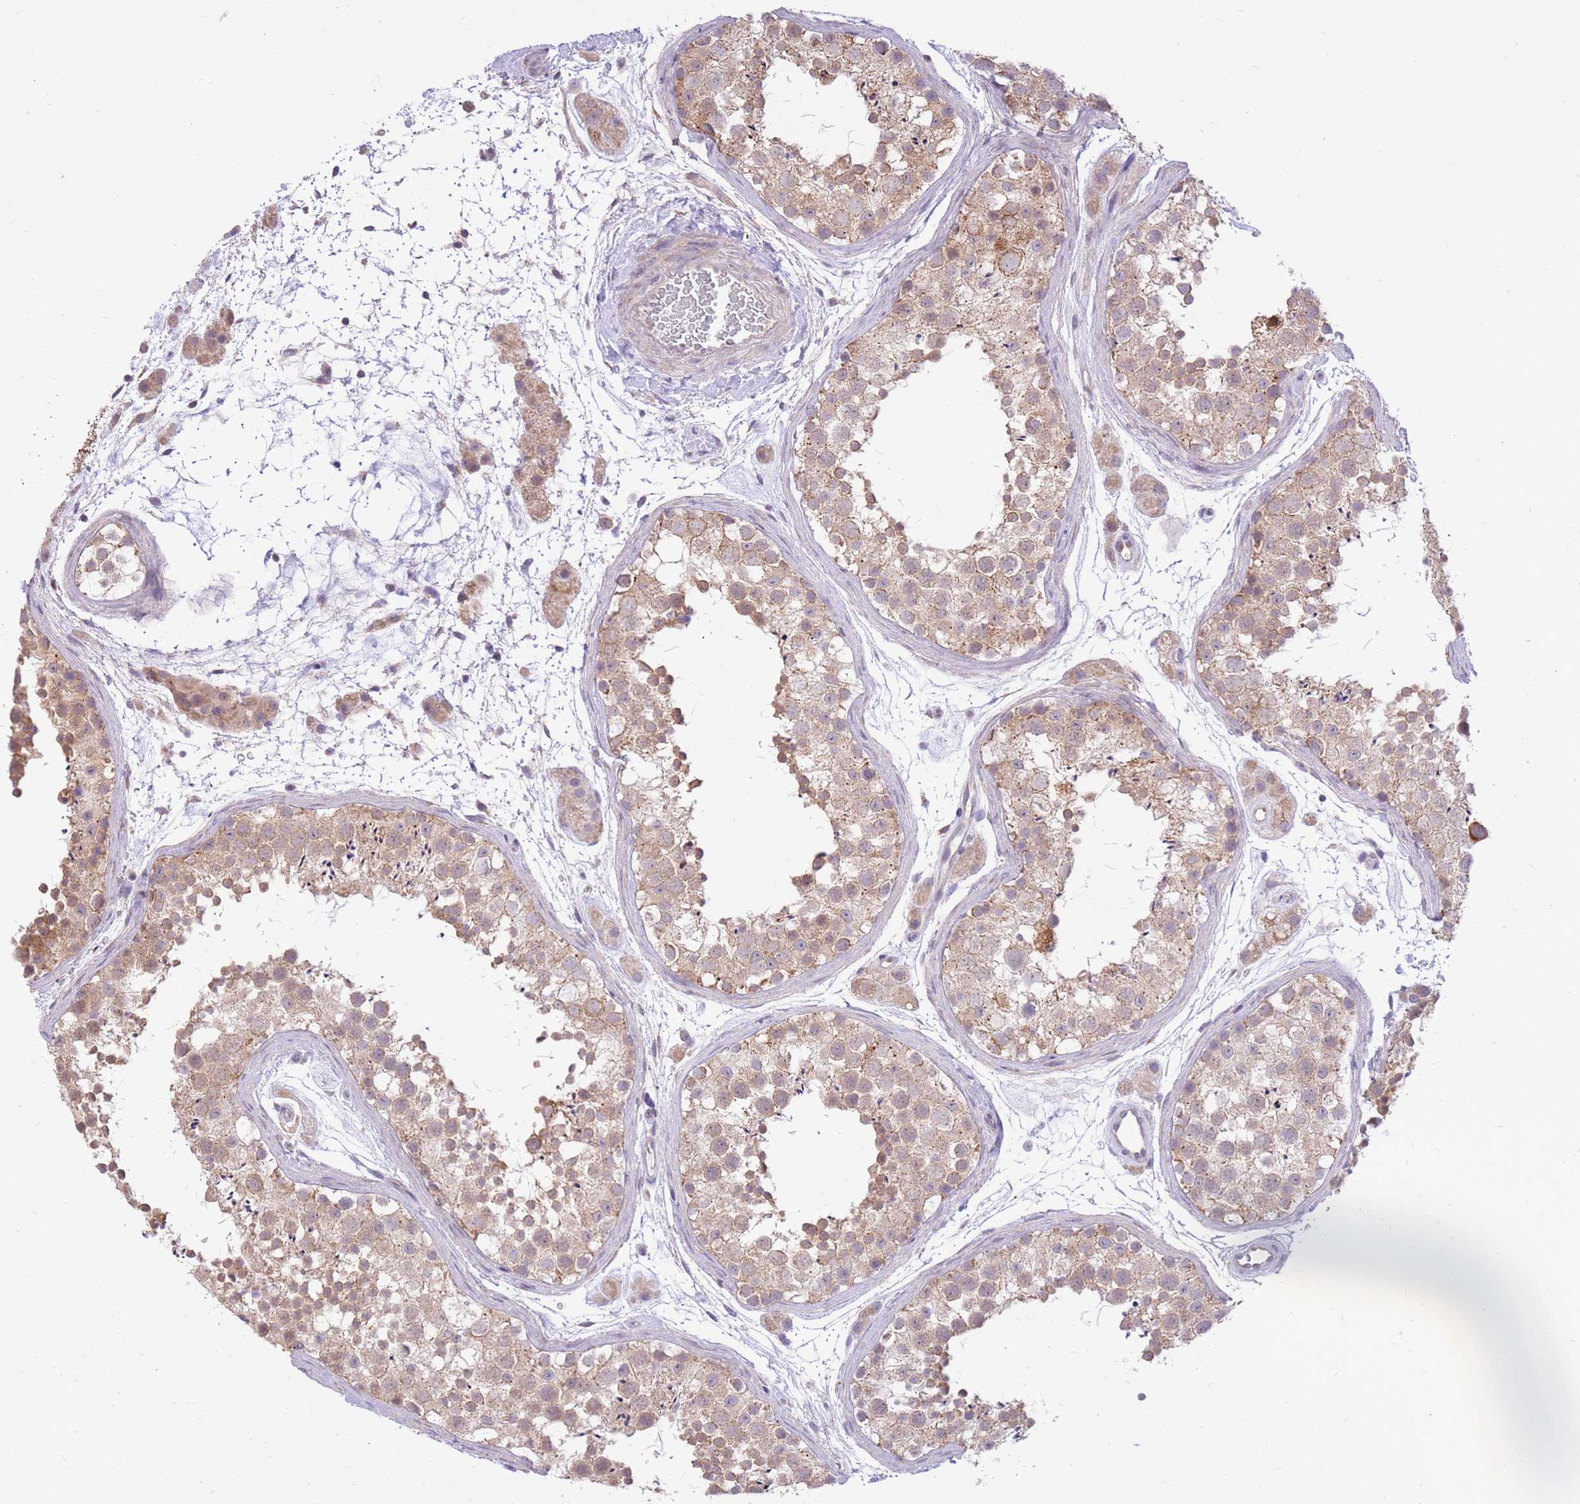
{"staining": {"intensity": "moderate", "quantity": "25%-75%", "location": "cytoplasmic/membranous"}, "tissue": "testis", "cell_type": "Cells in seminiferous ducts", "image_type": "normal", "snomed": [{"axis": "morphology", "description": "Normal tissue, NOS"}, {"axis": "topography", "description": "Testis"}], "caption": "Immunohistochemistry (IHC) staining of unremarkable testis, which exhibits medium levels of moderate cytoplasmic/membranous positivity in approximately 25%-75% of cells in seminiferous ducts indicating moderate cytoplasmic/membranous protein positivity. The staining was performed using DAB (3,3'-diaminobenzidine) (brown) for protein detection and nuclei were counterstained in hematoxylin (blue).", "gene": "TOPAZ1", "patient": {"sex": "male", "age": 41}}